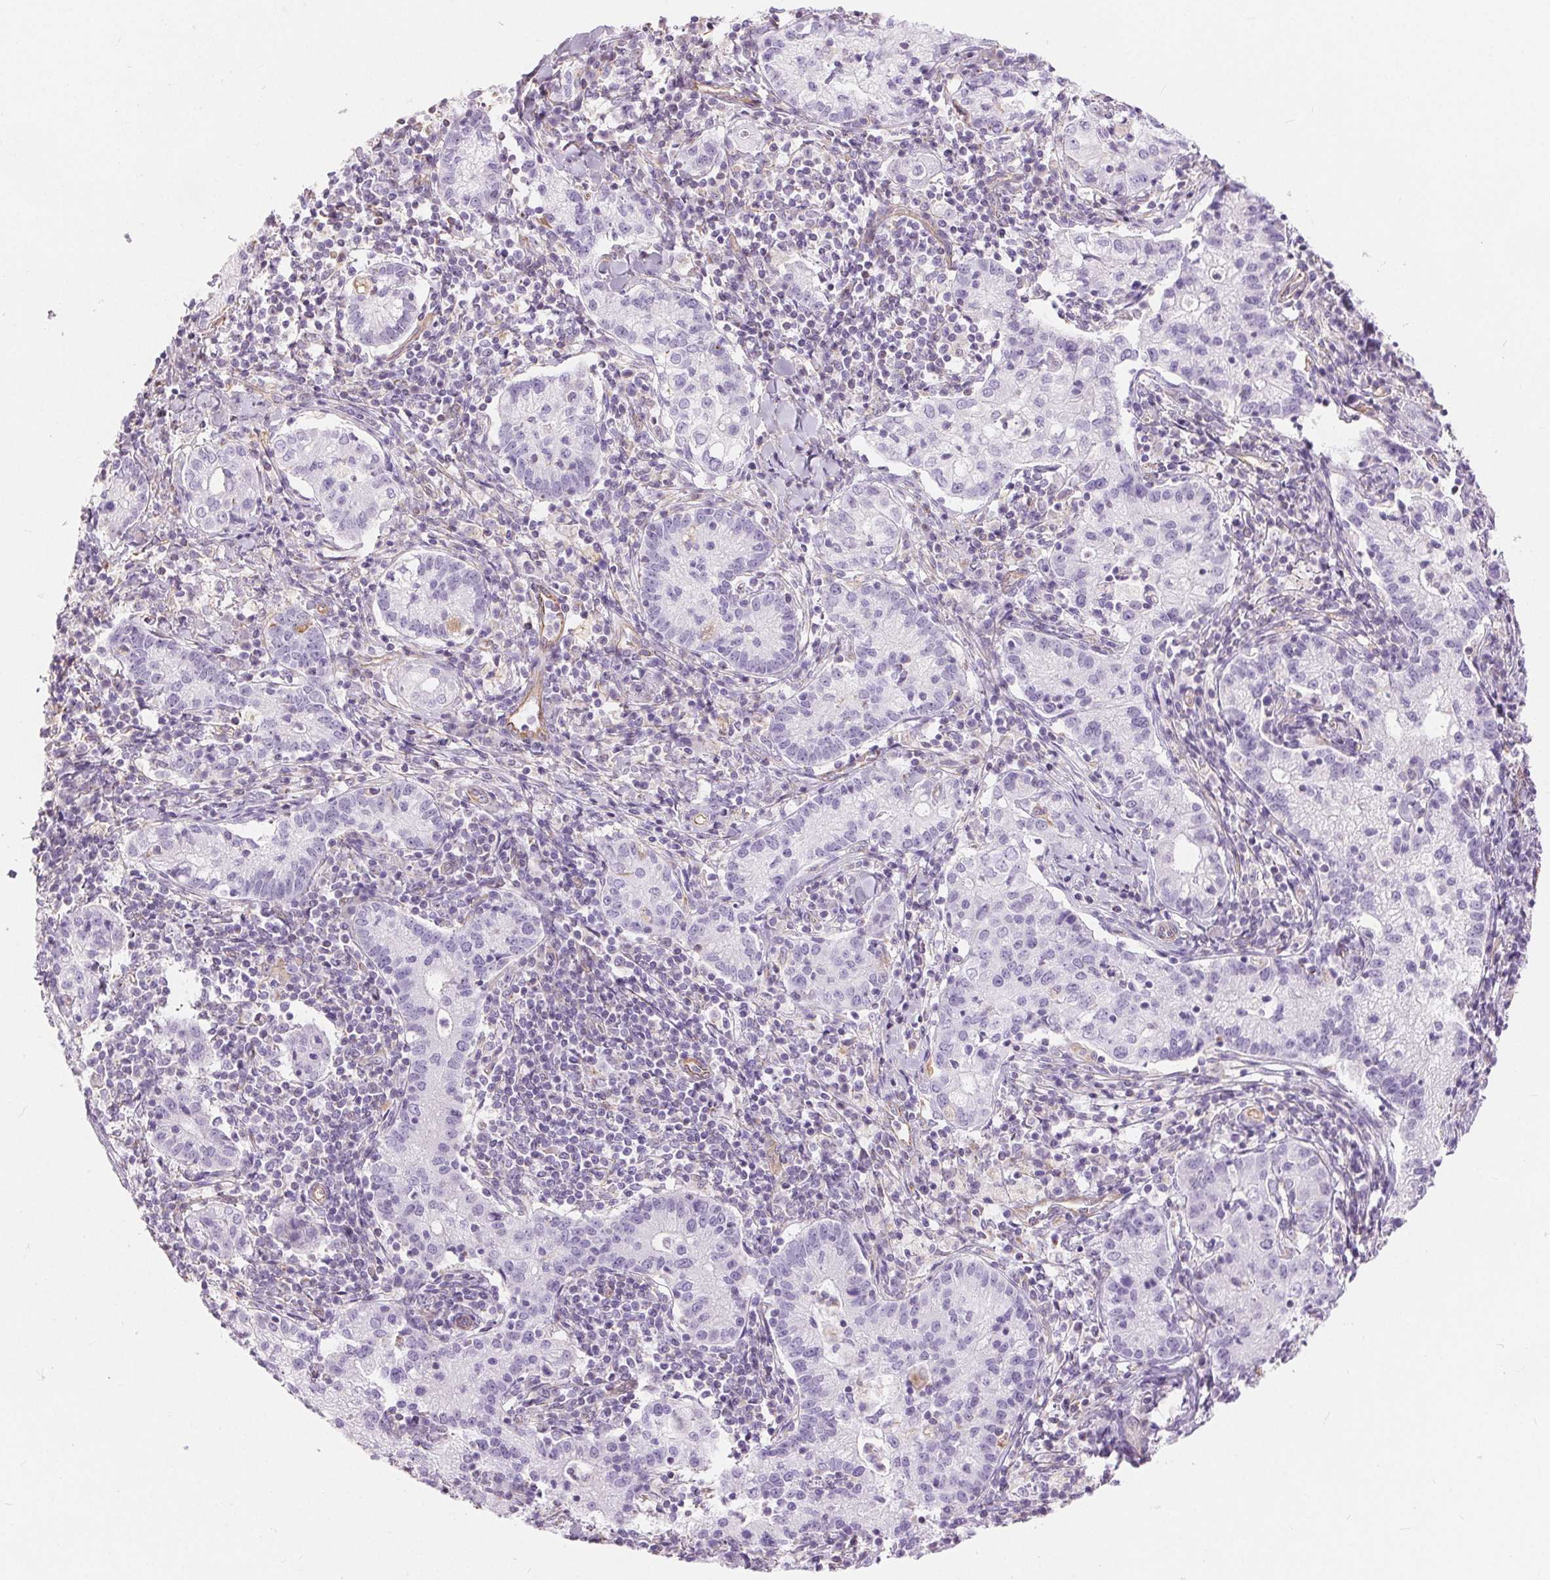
{"staining": {"intensity": "negative", "quantity": "none", "location": "none"}, "tissue": "cervical cancer", "cell_type": "Tumor cells", "image_type": "cancer", "snomed": [{"axis": "morphology", "description": "Normal tissue, NOS"}, {"axis": "morphology", "description": "Adenocarcinoma, NOS"}, {"axis": "topography", "description": "Cervix"}], "caption": "Immunohistochemical staining of human cervical adenocarcinoma demonstrates no significant expression in tumor cells. (DAB (3,3'-diaminobenzidine) immunohistochemistry (IHC) with hematoxylin counter stain).", "gene": "GFAP", "patient": {"sex": "female", "age": 44}}